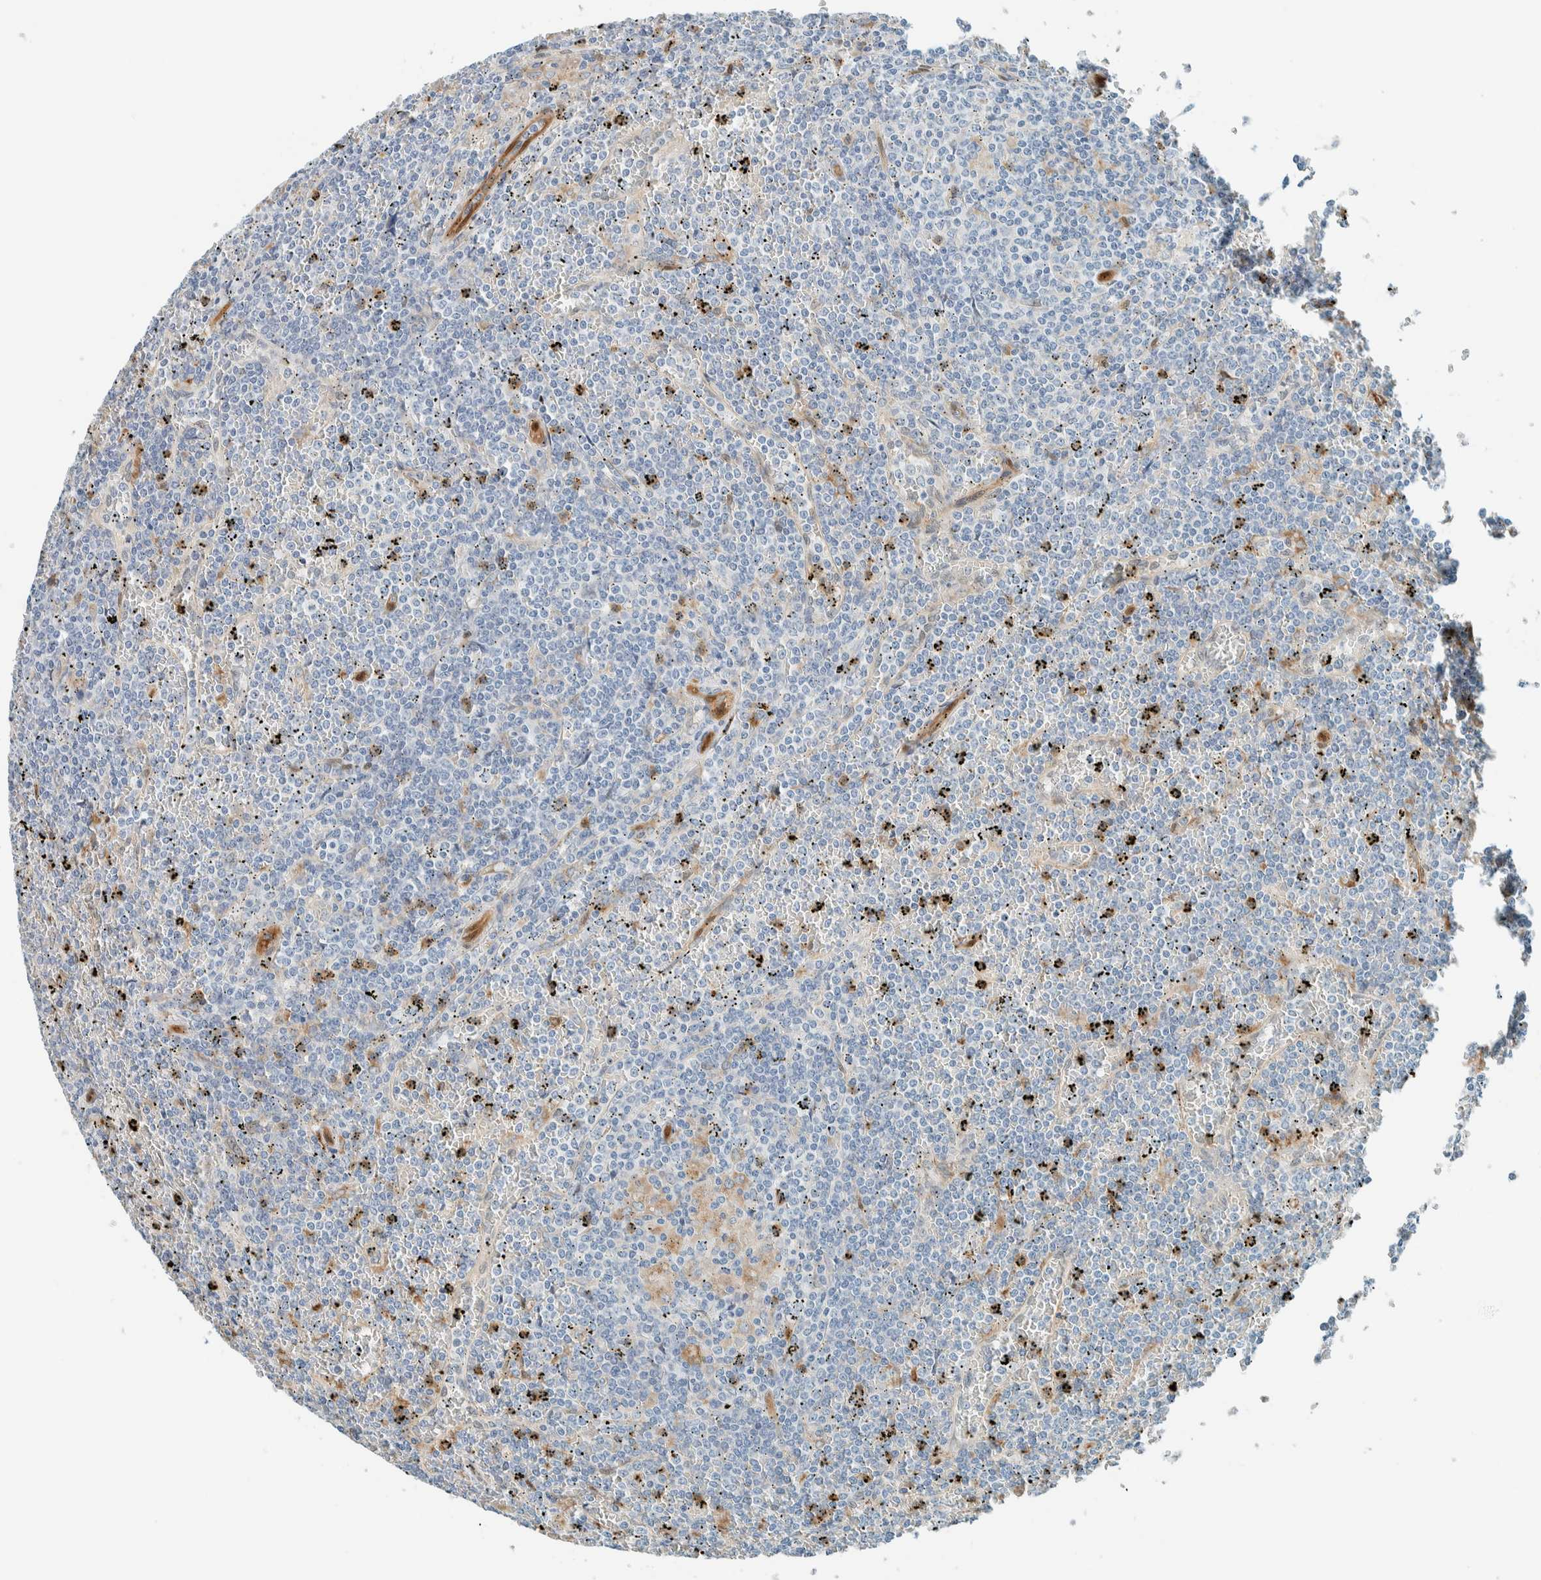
{"staining": {"intensity": "negative", "quantity": "none", "location": "none"}, "tissue": "lymphoma", "cell_type": "Tumor cells", "image_type": "cancer", "snomed": [{"axis": "morphology", "description": "Malignant lymphoma, non-Hodgkin's type, Low grade"}, {"axis": "topography", "description": "Spleen"}], "caption": "High magnification brightfield microscopy of lymphoma stained with DAB (3,3'-diaminobenzidine) (brown) and counterstained with hematoxylin (blue): tumor cells show no significant staining. (DAB IHC visualized using brightfield microscopy, high magnification).", "gene": "NXN", "patient": {"sex": "female", "age": 19}}